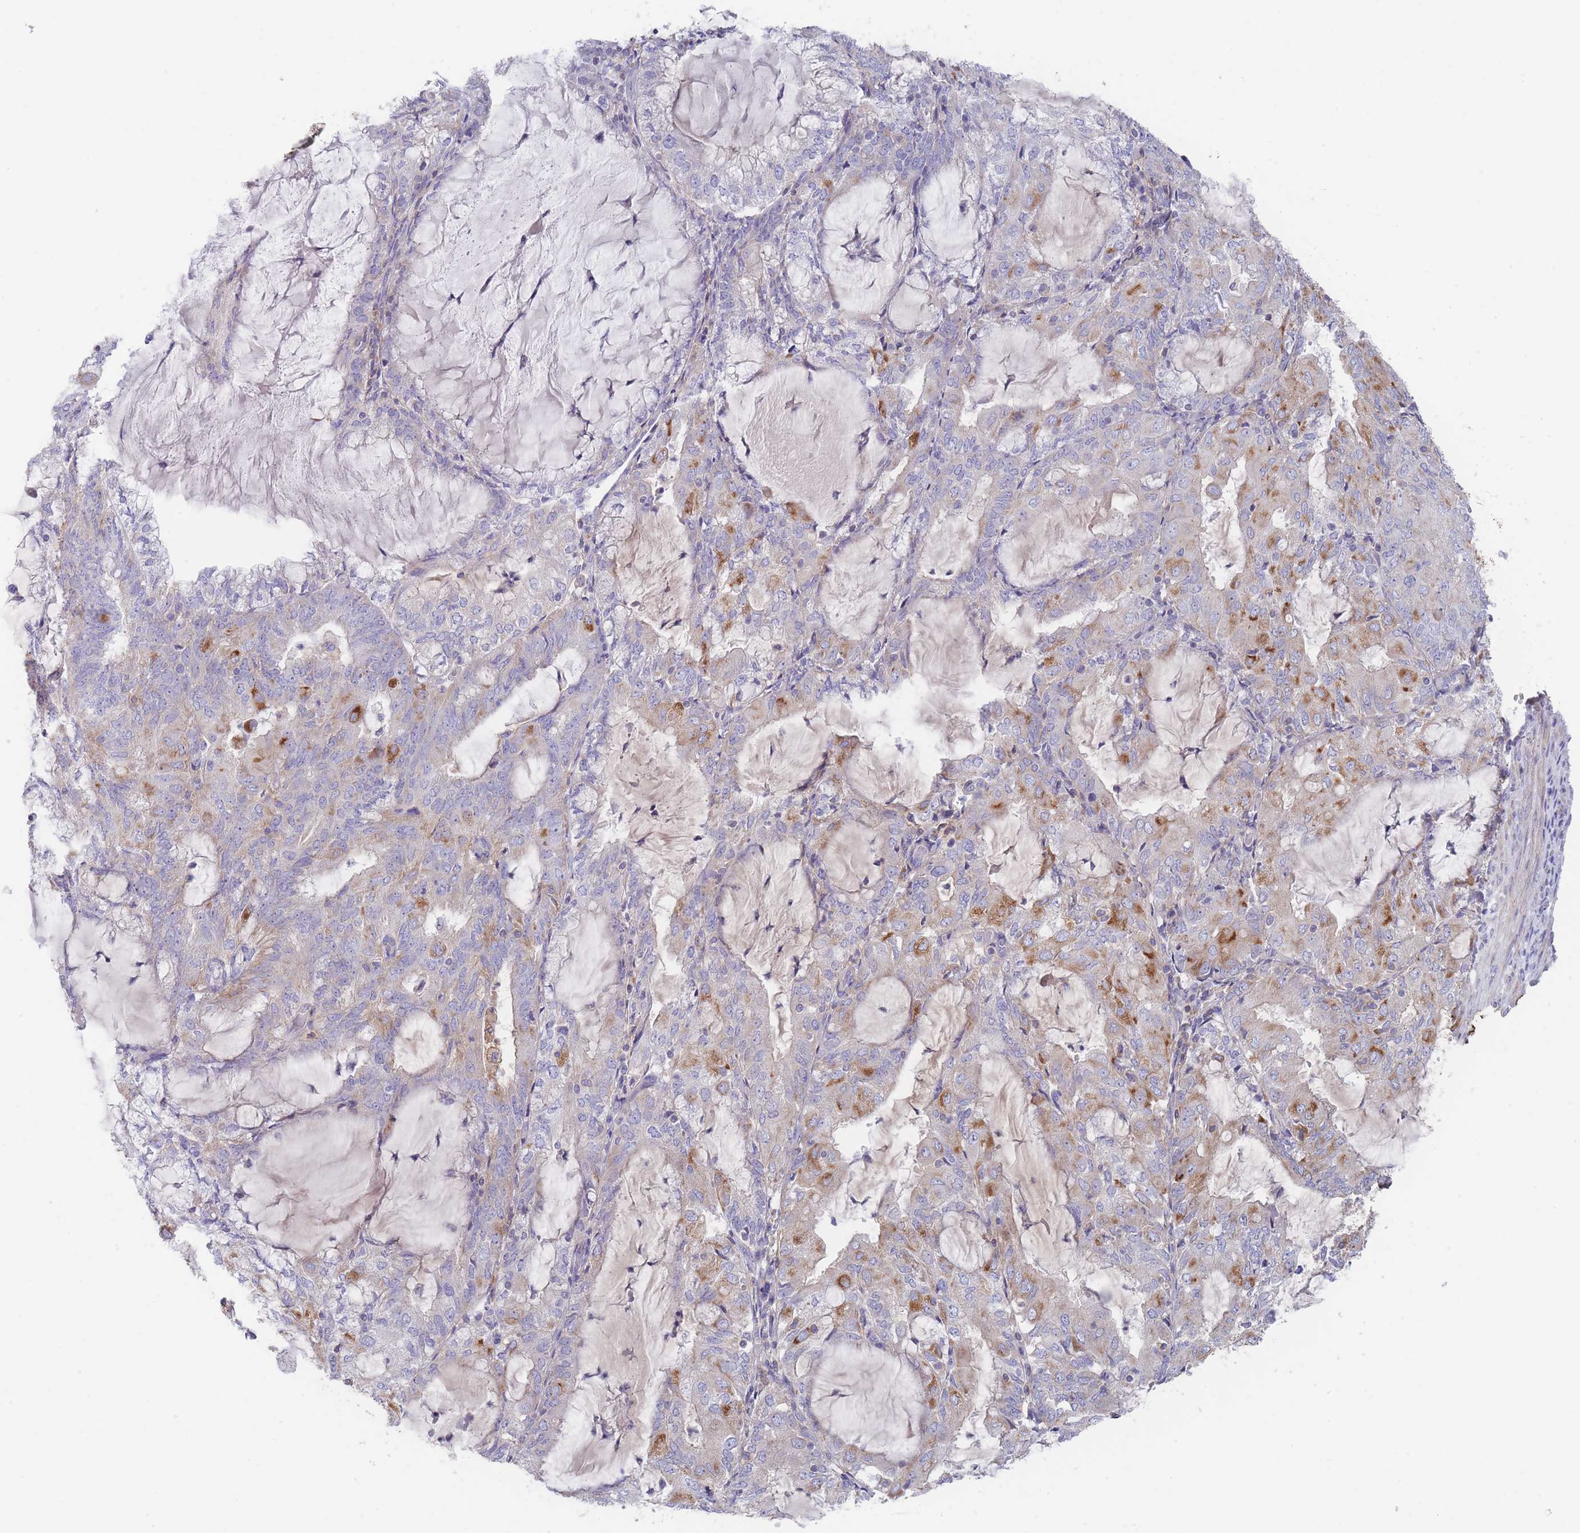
{"staining": {"intensity": "moderate", "quantity": "<25%", "location": "cytoplasmic/membranous"}, "tissue": "endometrial cancer", "cell_type": "Tumor cells", "image_type": "cancer", "snomed": [{"axis": "morphology", "description": "Adenocarcinoma, NOS"}, {"axis": "topography", "description": "Endometrium"}], "caption": "Immunohistochemistry (IHC) histopathology image of endometrial cancer stained for a protein (brown), which demonstrates low levels of moderate cytoplasmic/membranous staining in about <25% of tumor cells.", "gene": "SCCPDH", "patient": {"sex": "female", "age": 81}}